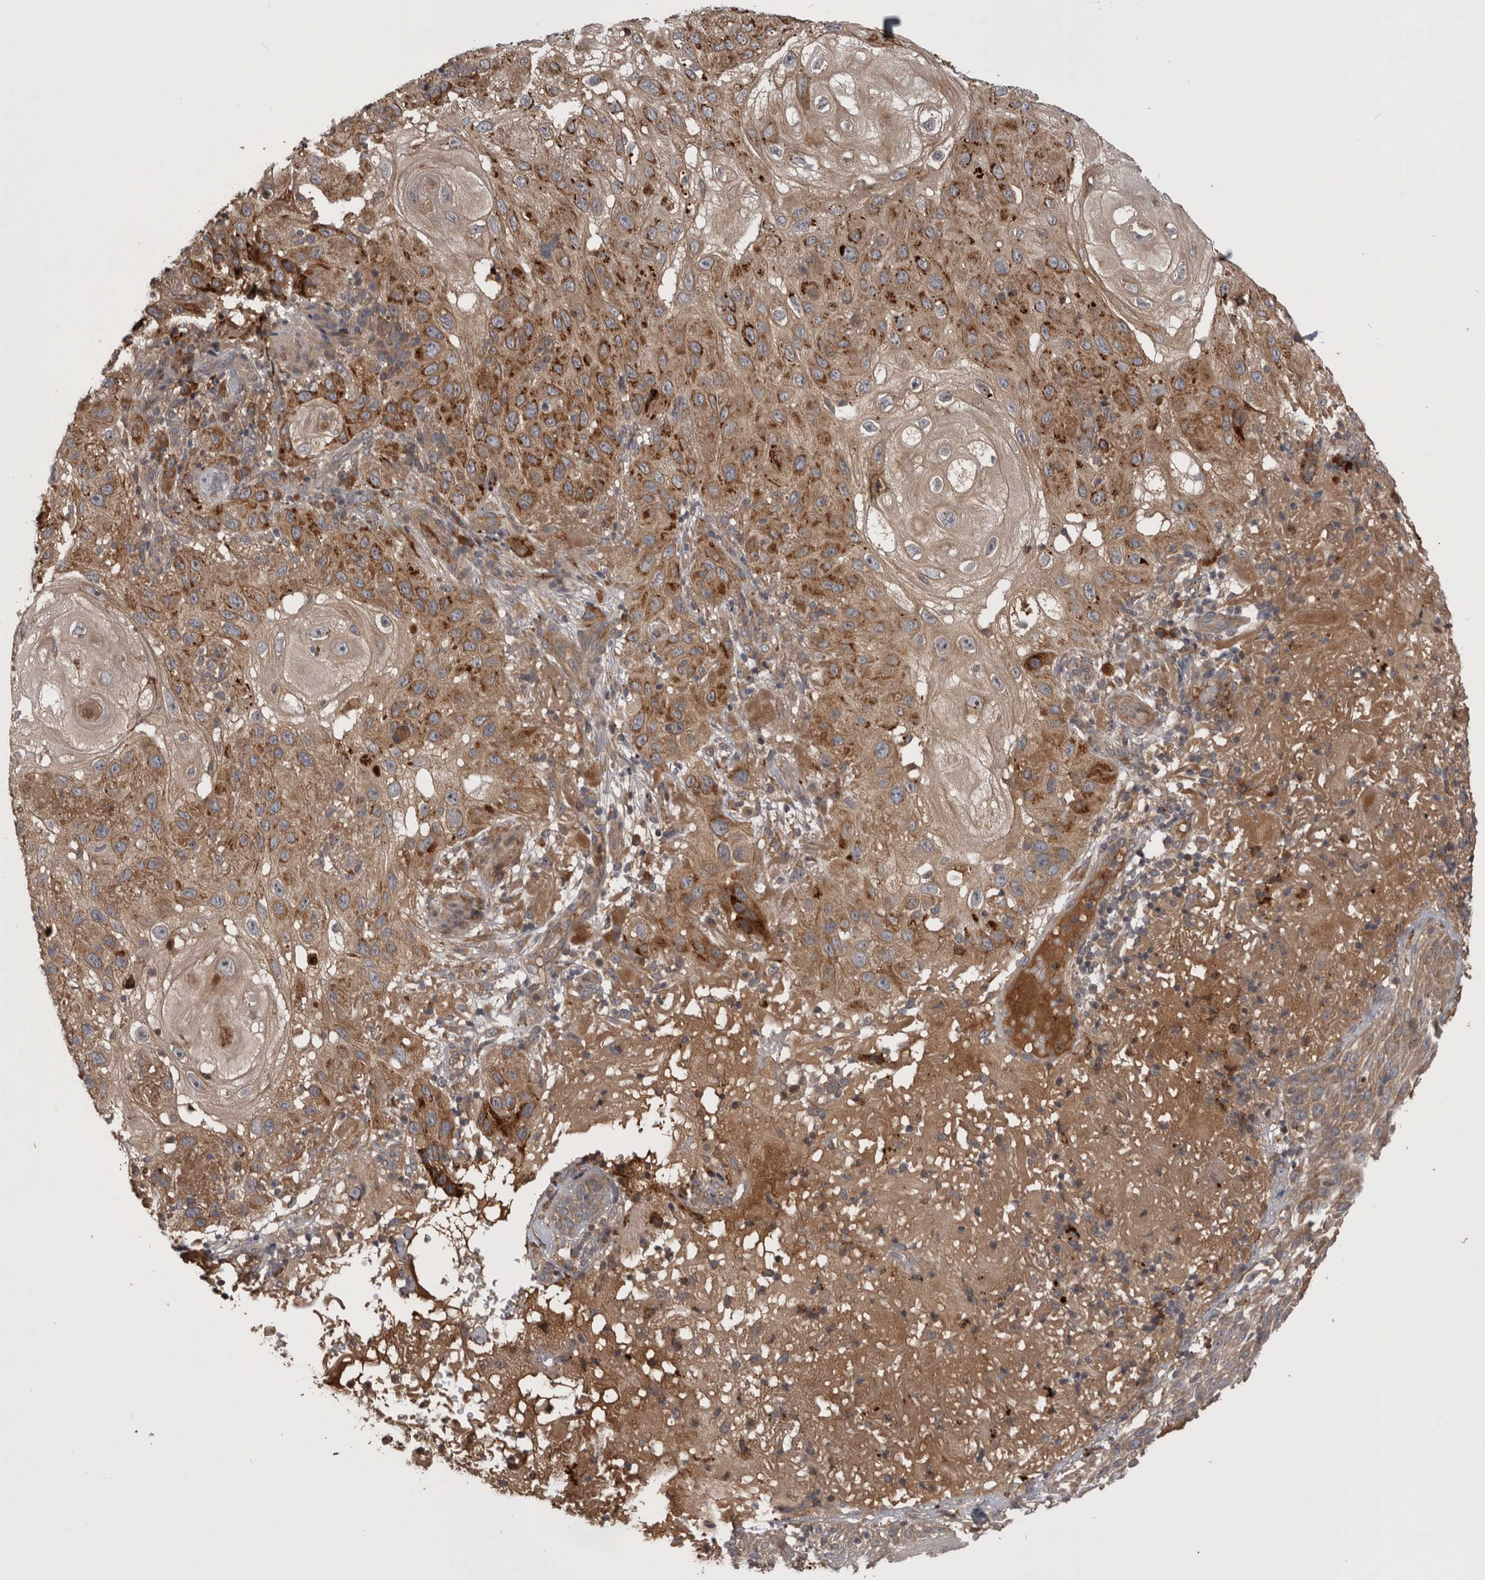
{"staining": {"intensity": "moderate", "quantity": ">75%", "location": "cytoplasmic/membranous"}, "tissue": "skin cancer", "cell_type": "Tumor cells", "image_type": "cancer", "snomed": [{"axis": "morphology", "description": "Normal tissue, NOS"}, {"axis": "morphology", "description": "Squamous cell carcinoma, NOS"}, {"axis": "topography", "description": "Skin"}], "caption": "The immunohistochemical stain labels moderate cytoplasmic/membranous positivity in tumor cells of squamous cell carcinoma (skin) tissue.", "gene": "RAB3GAP2", "patient": {"sex": "female", "age": 96}}